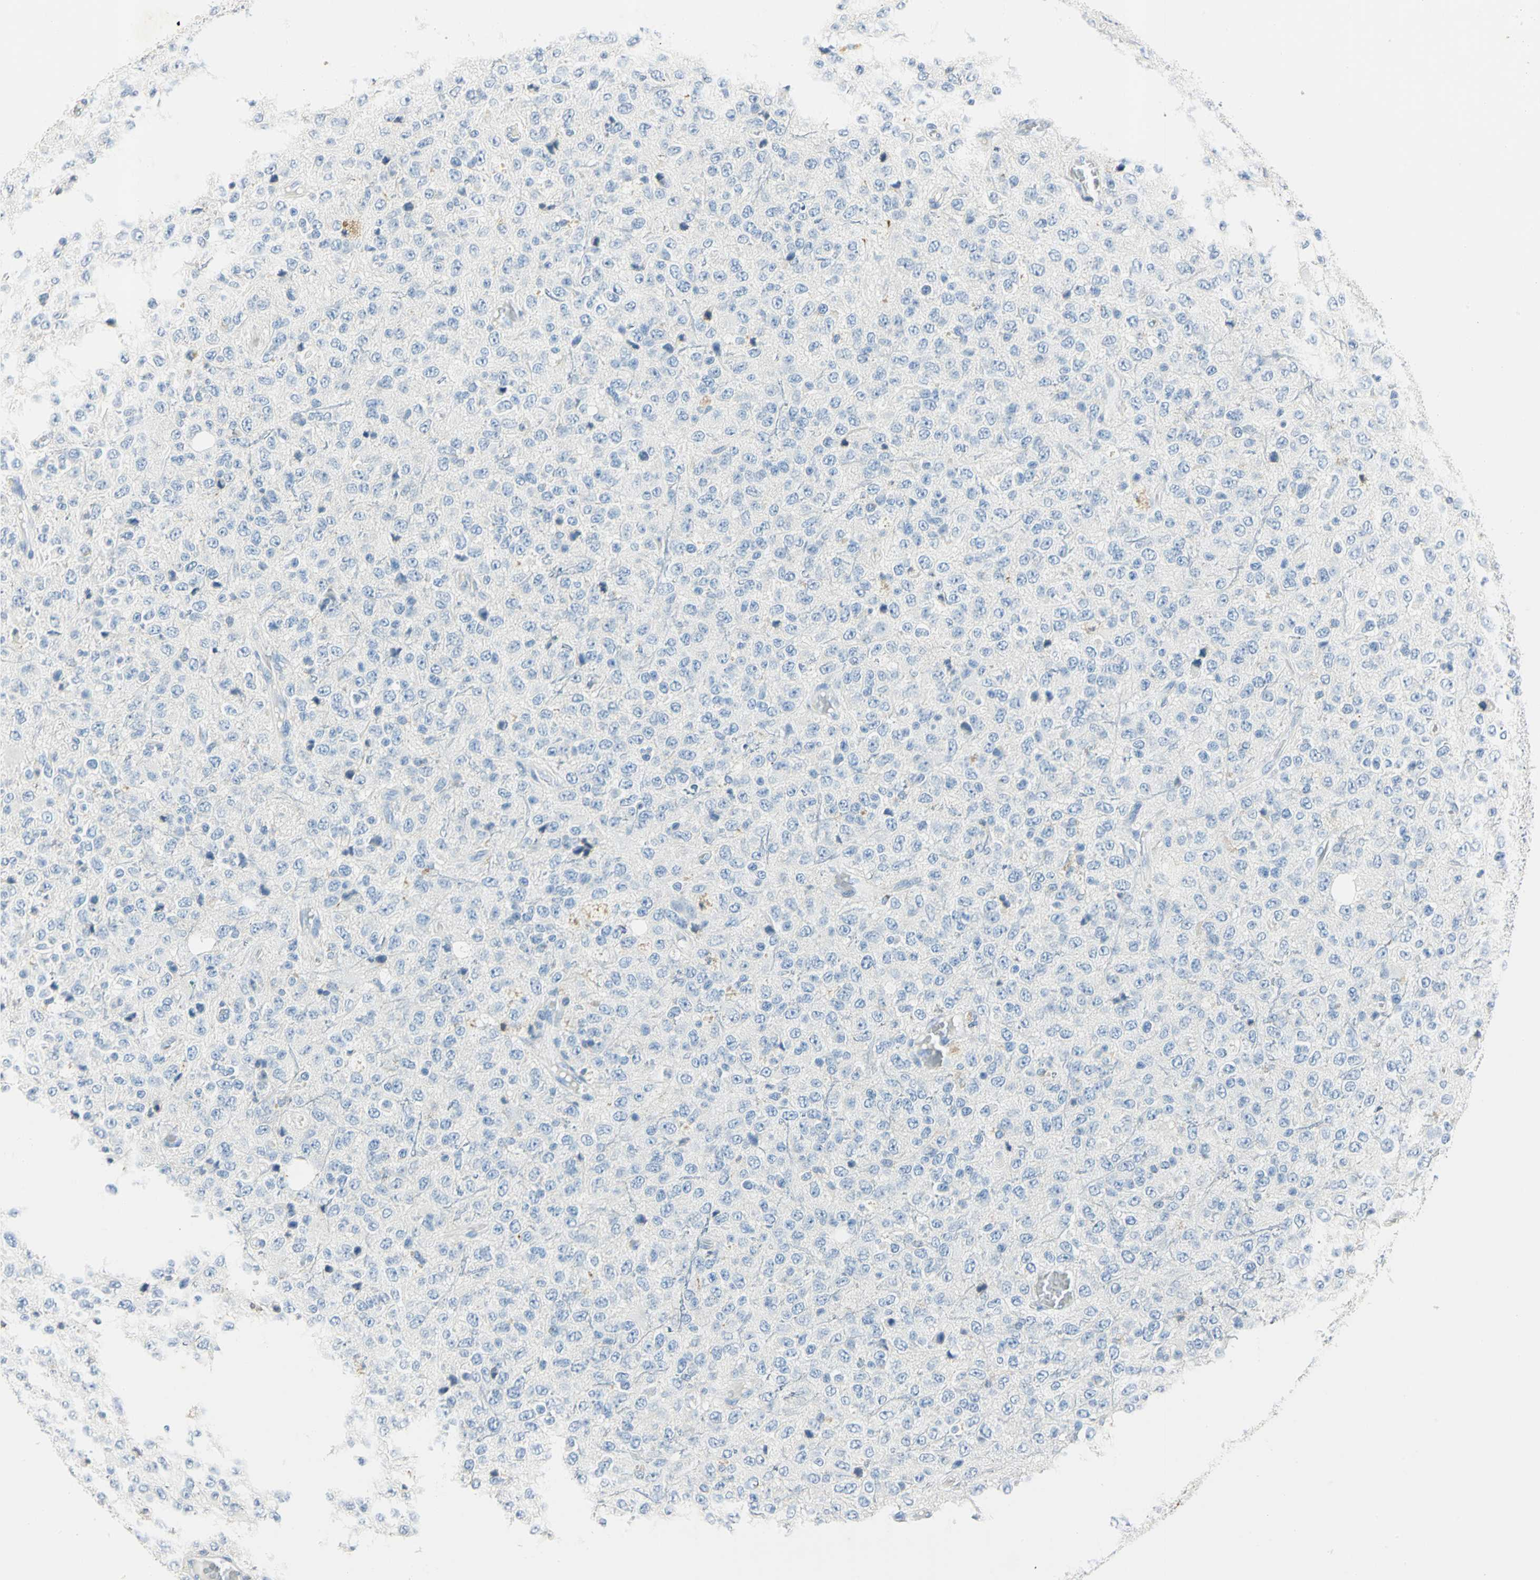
{"staining": {"intensity": "negative", "quantity": "none", "location": "none"}, "tissue": "glioma", "cell_type": "Tumor cells", "image_type": "cancer", "snomed": [{"axis": "morphology", "description": "Glioma, malignant, High grade"}, {"axis": "topography", "description": "pancreas cauda"}], "caption": "An image of glioma stained for a protein demonstrates no brown staining in tumor cells.", "gene": "ANXA4", "patient": {"sex": "male", "age": 60}}